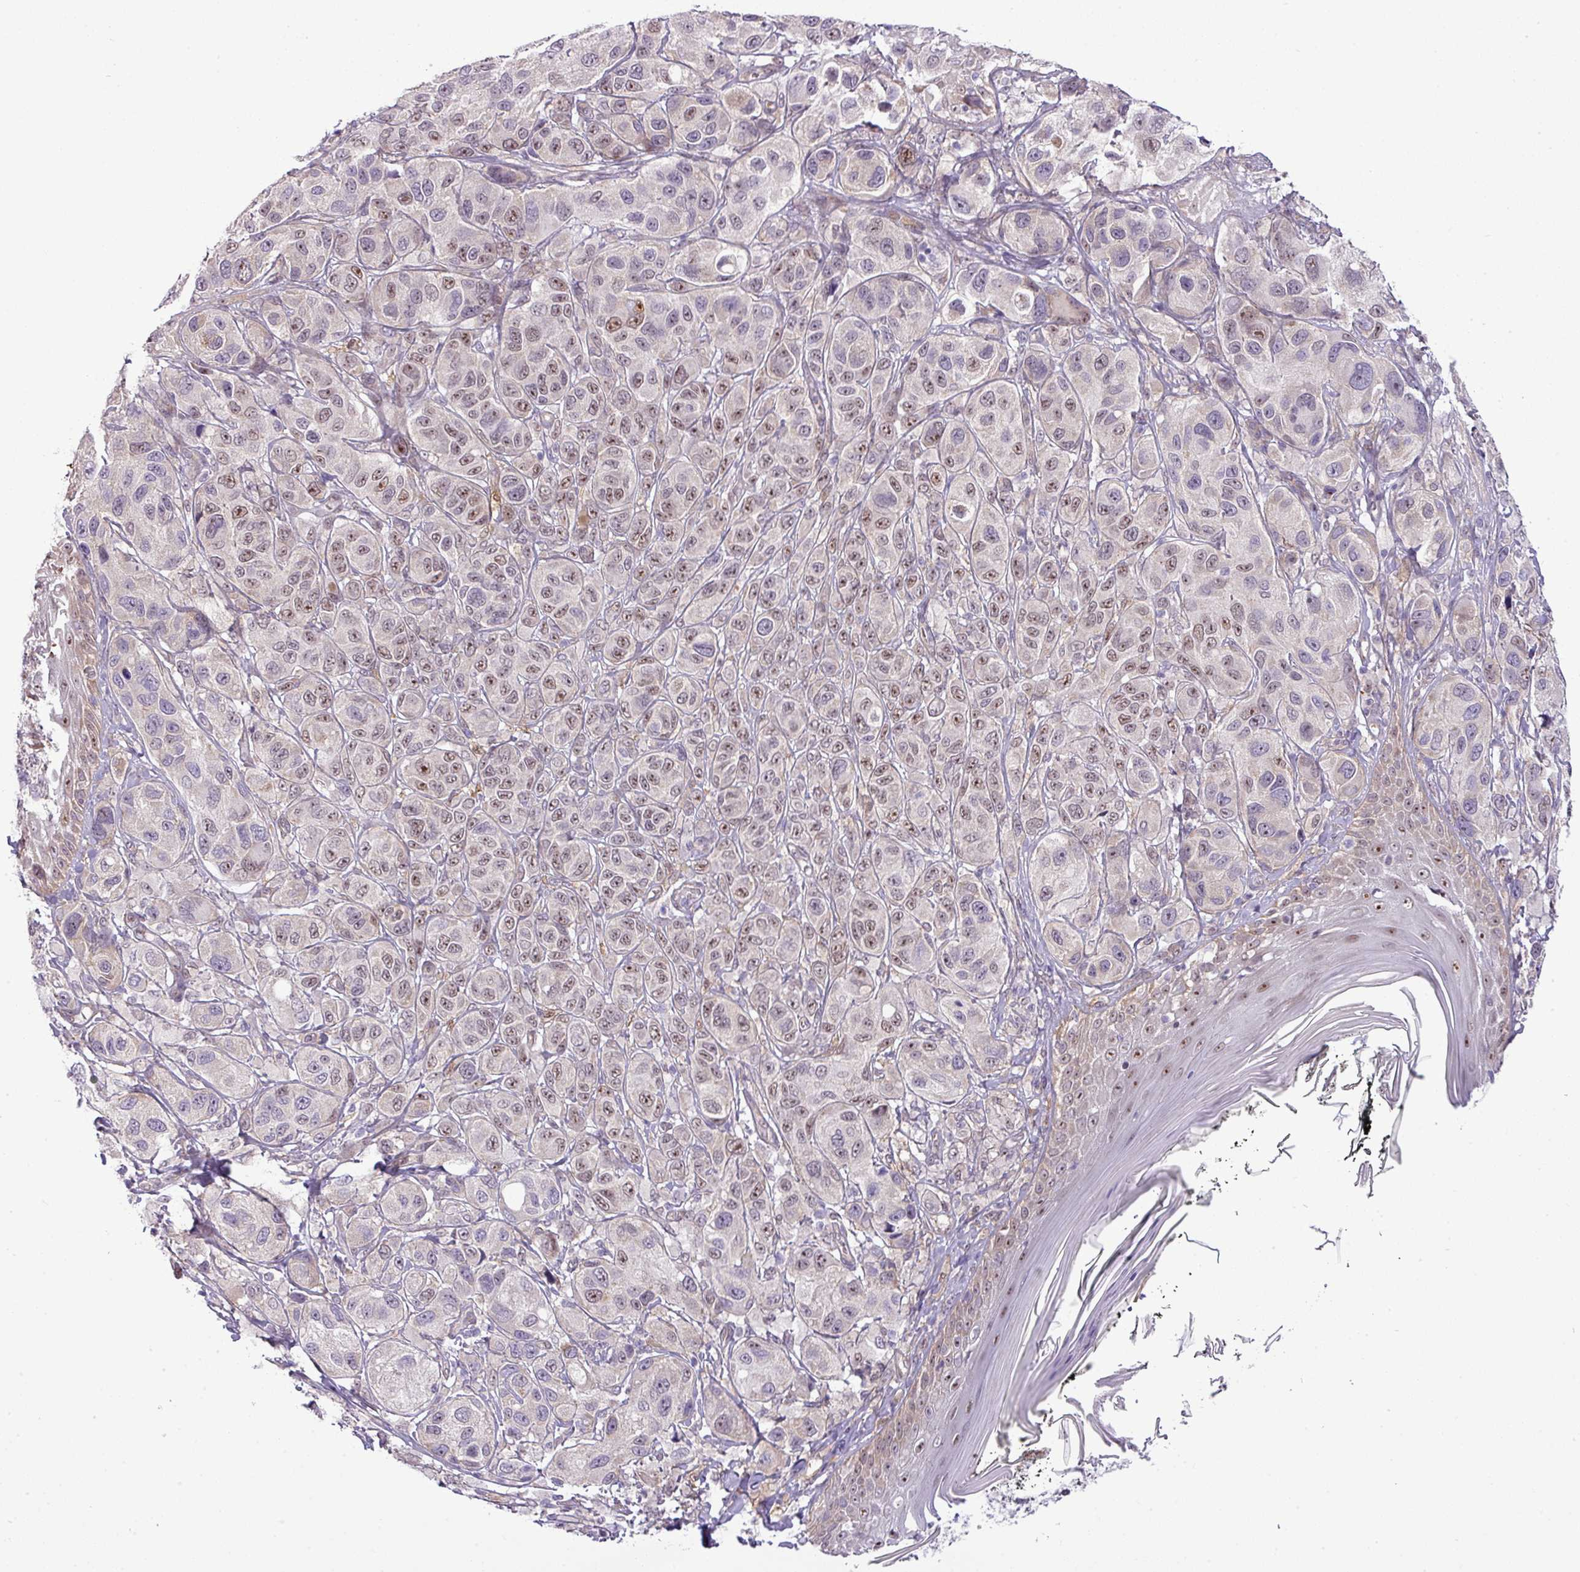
{"staining": {"intensity": "weak", "quantity": "25%-75%", "location": "nuclear"}, "tissue": "melanoma", "cell_type": "Tumor cells", "image_type": "cancer", "snomed": [{"axis": "morphology", "description": "Malignant melanoma, NOS"}, {"axis": "topography", "description": "Skin"}], "caption": "Immunohistochemical staining of human melanoma displays weak nuclear protein expression in approximately 25%-75% of tumor cells.", "gene": "MAK16", "patient": {"sex": "male", "age": 42}}